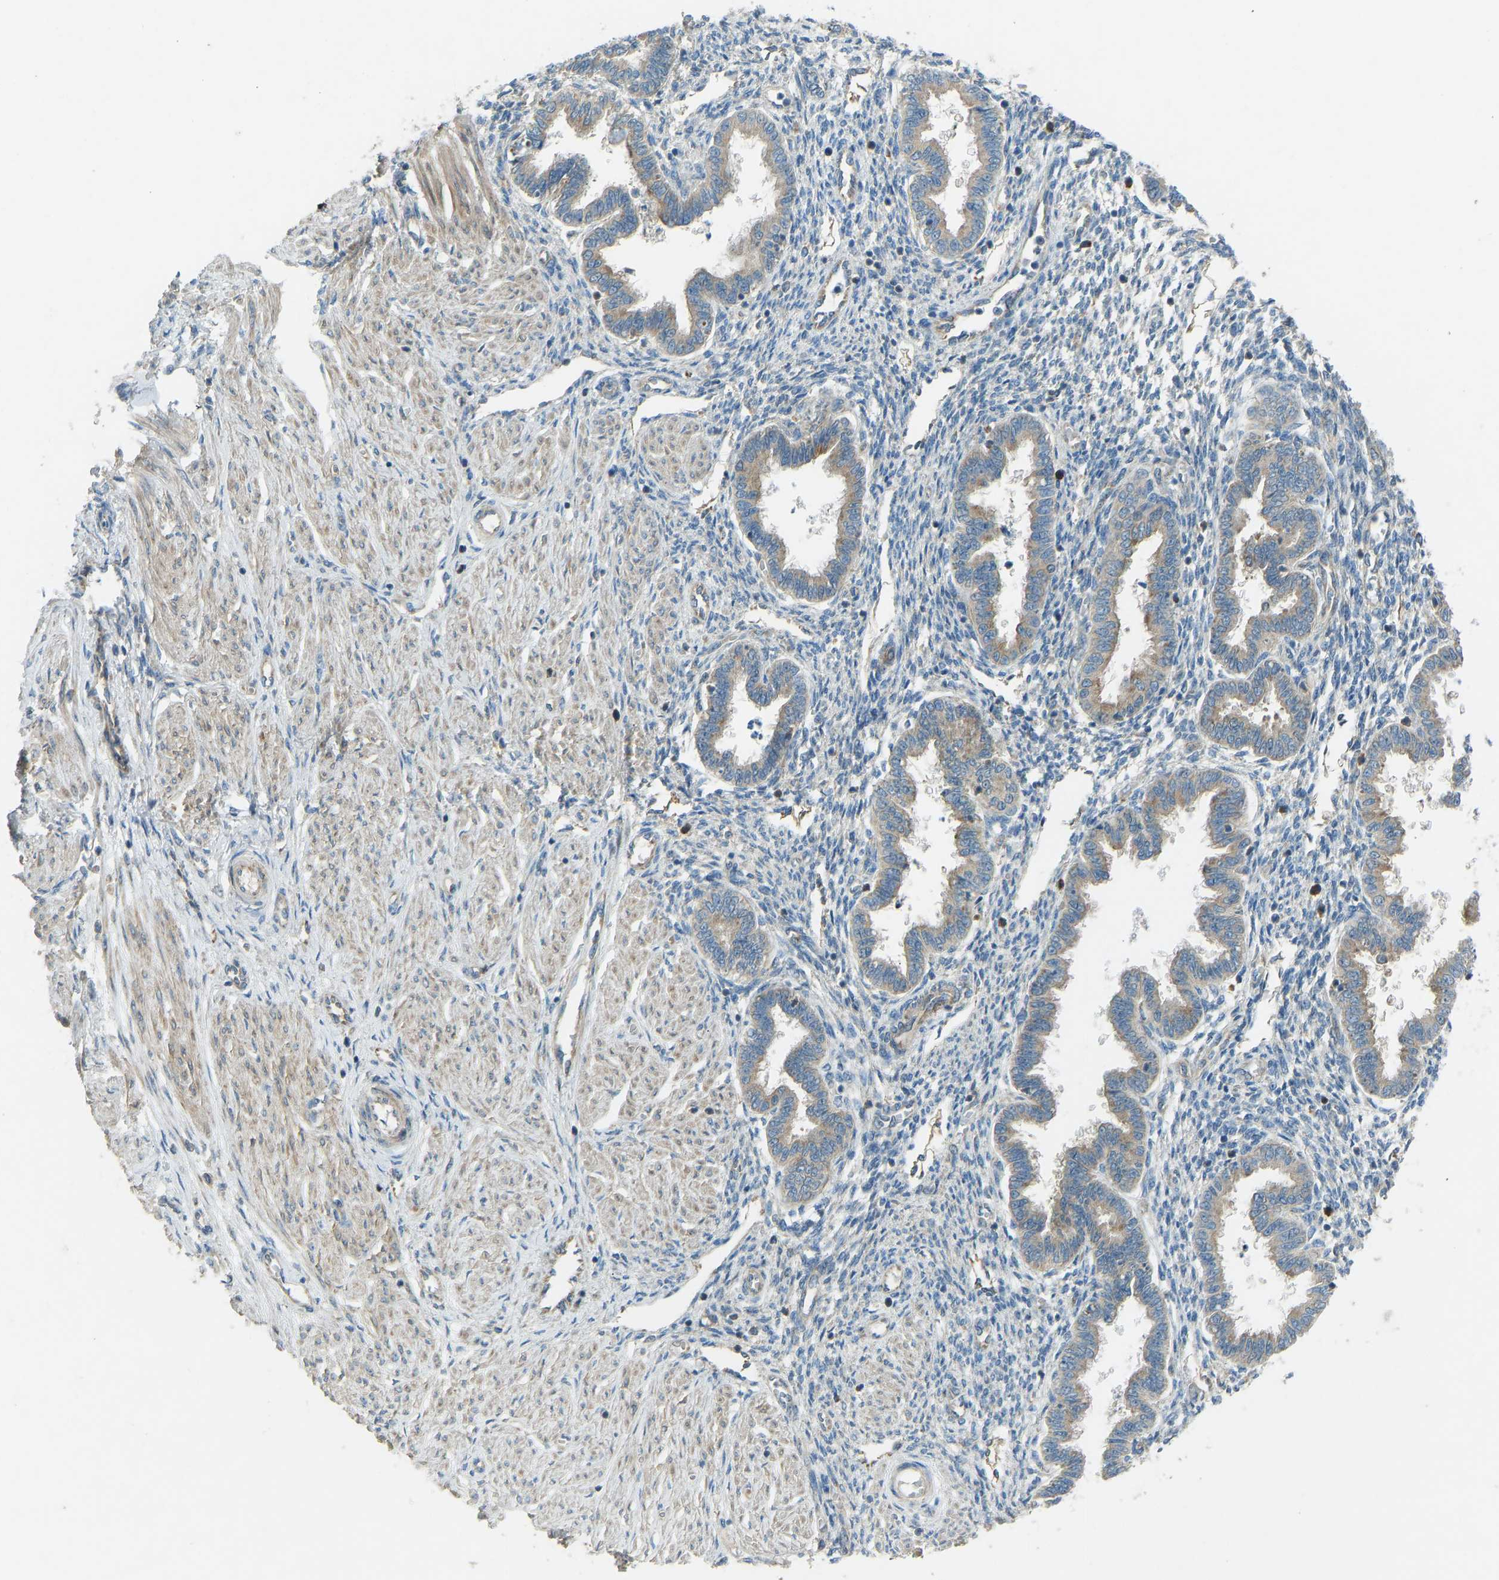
{"staining": {"intensity": "weak", "quantity": "<25%", "location": "cytoplasmic/membranous"}, "tissue": "endometrium", "cell_type": "Cells in endometrial stroma", "image_type": "normal", "snomed": [{"axis": "morphology", "description": "Normal tissue, NOS"}, {"axis": "topography", "description": "Endometrium"}], "caption": "Cells in endometrial stroma show no significant protein staining in normal endometrium. Nuclei are stained in blue.", "gene": "STAU2", "patient": {"sex": "female", "age": 33}}